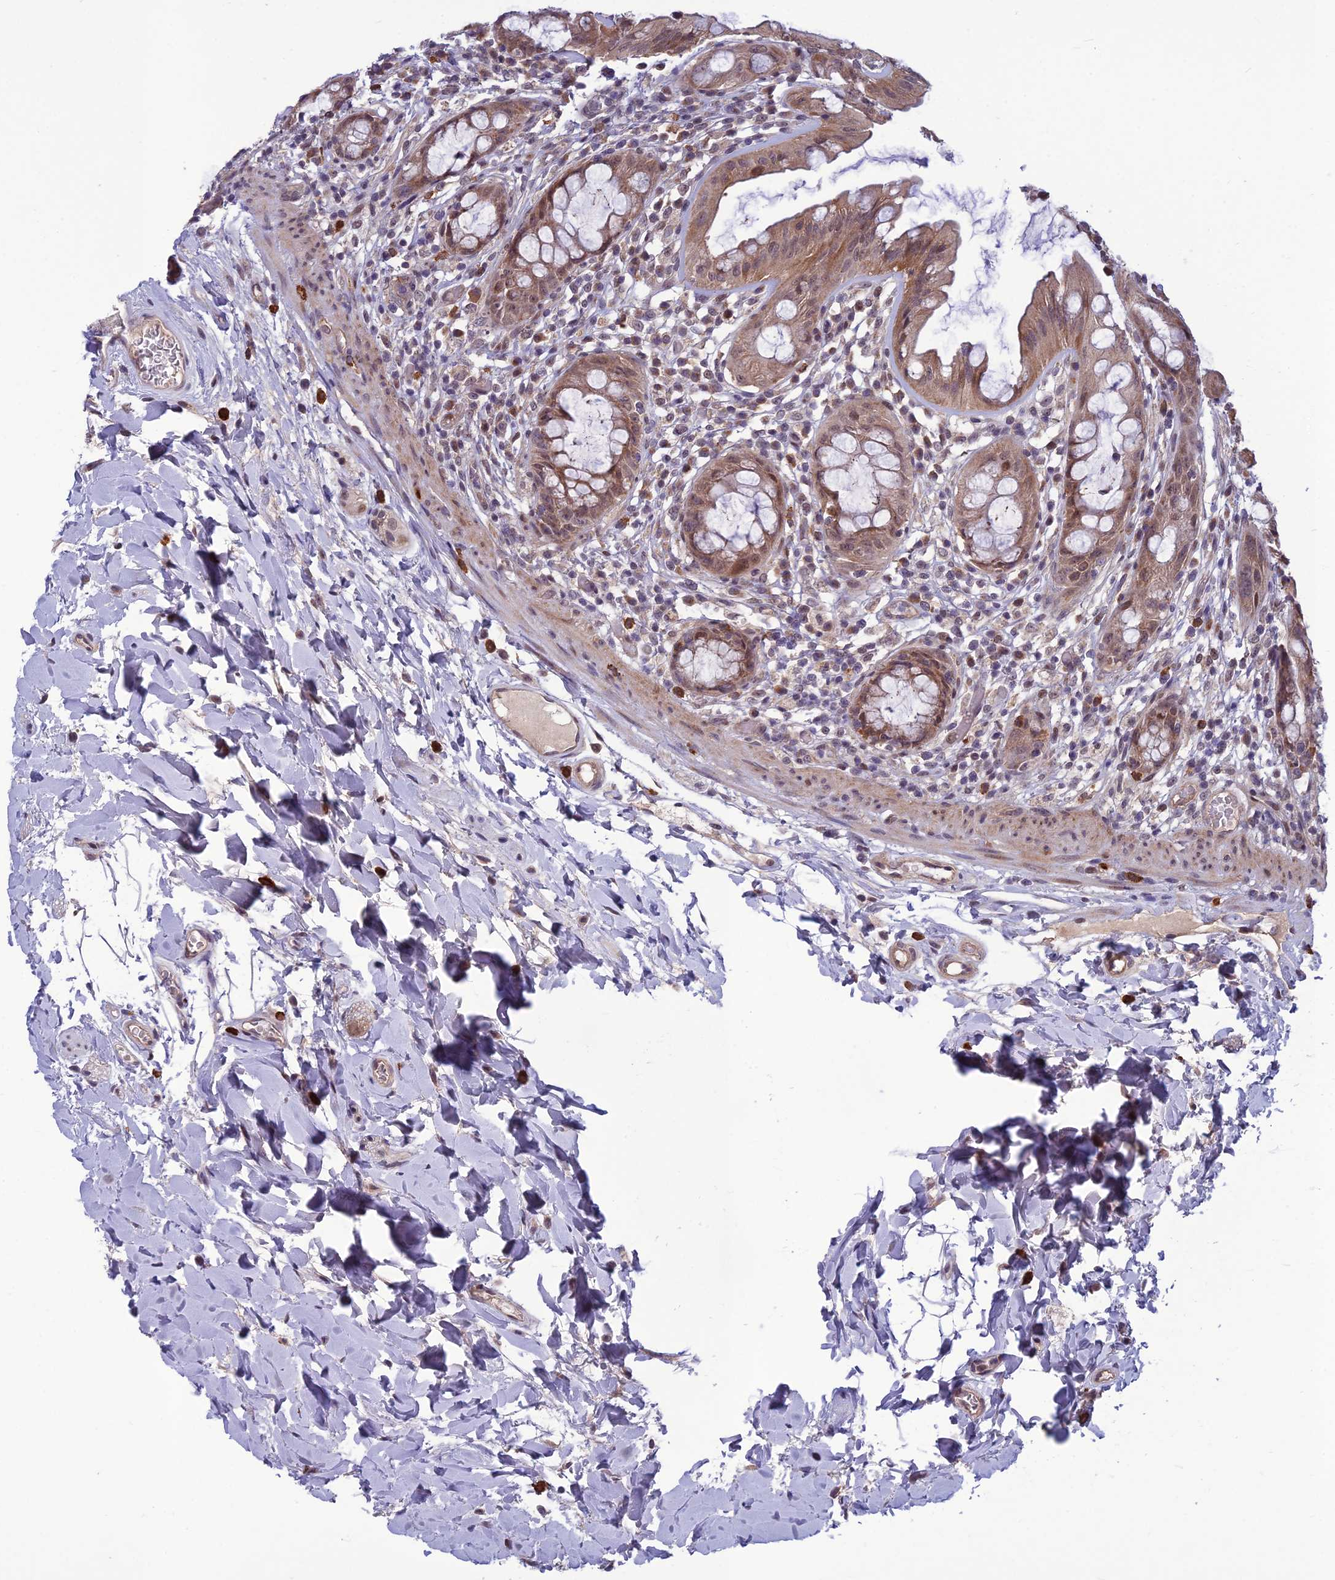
{"staining": {"intensity": "moderate", "quantity": ">75%", "location": "cytoplasmic/membranous,nuclear"}, "tissue": "rectum", "cell_type": "Glandular cells", "image_type": "normal", "snomed": [{"axis": "morphology", "description": "Normal tissue, NOS"}, {"axis": "topography", "description": "Rectum"}], "caption": "Rectum stained with DAB immunohistochemistry (IHC) exhibits medium levels of moderate cytoplasmic/membranous,nuclear expression in about >75% of glandular cells. (Brightfield microscopy of DAB IHC at high magnification).", "gene": "FBRS", "patient": {"sex": "female", "age": 57}}